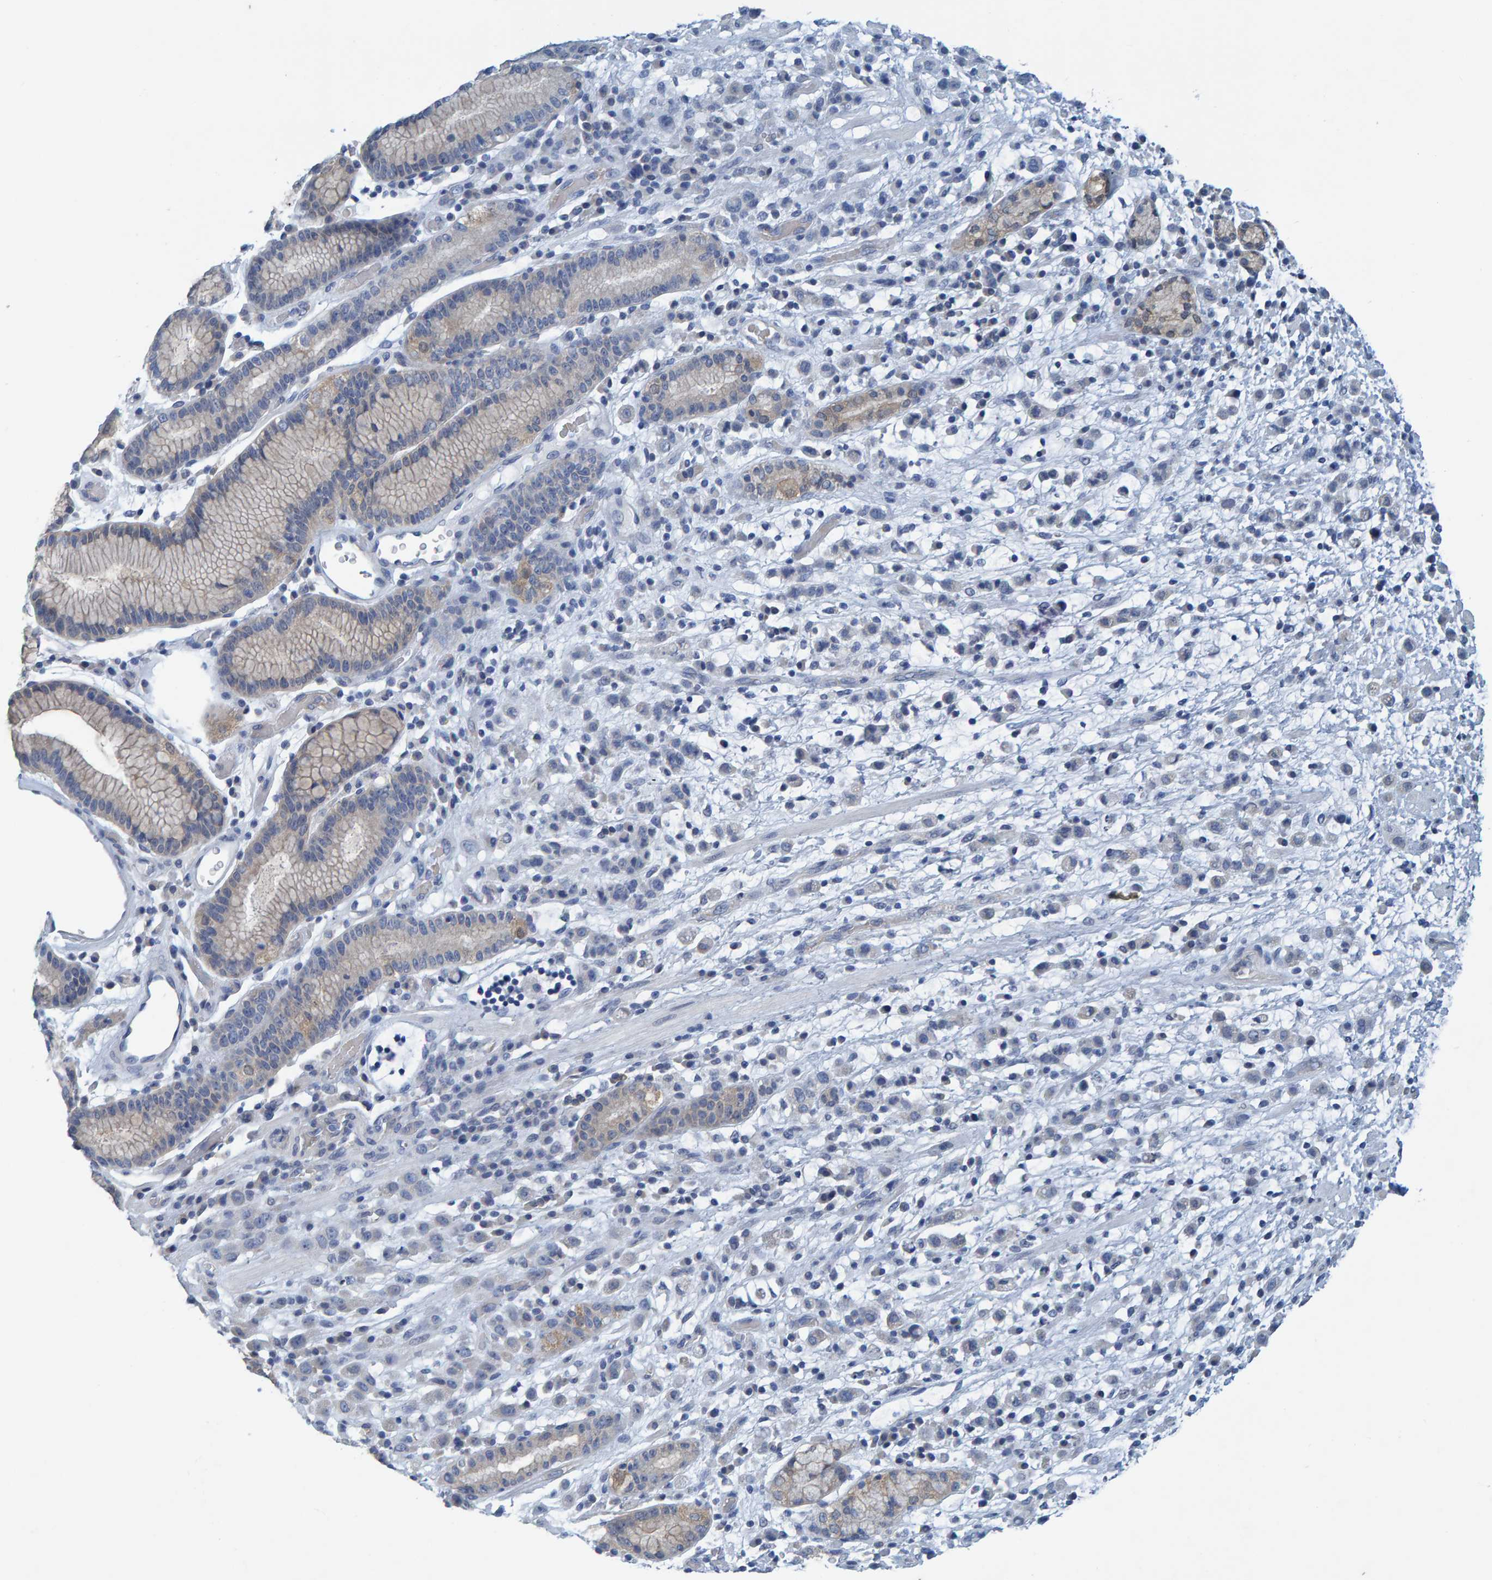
{"staining": {"intensity": "negative", "quantity": "none", "location": "none"}, "tissue": "stomach cancer", "cell_type": "Tumor cells", "image_type": "cancer", "snomed": [{"axis": "morphology", "description": "Adenocarcinoma, NOS"}, {"axis": "topography", "description": "Stomach, lower"}], "caption": "An IHC image of stomach adenocarcinoma is shown. There is no staining in tumor cells of stomach adenocarcinoma.", "gene": "ALAD", "patient": {"sex": "male", "age": 88}}